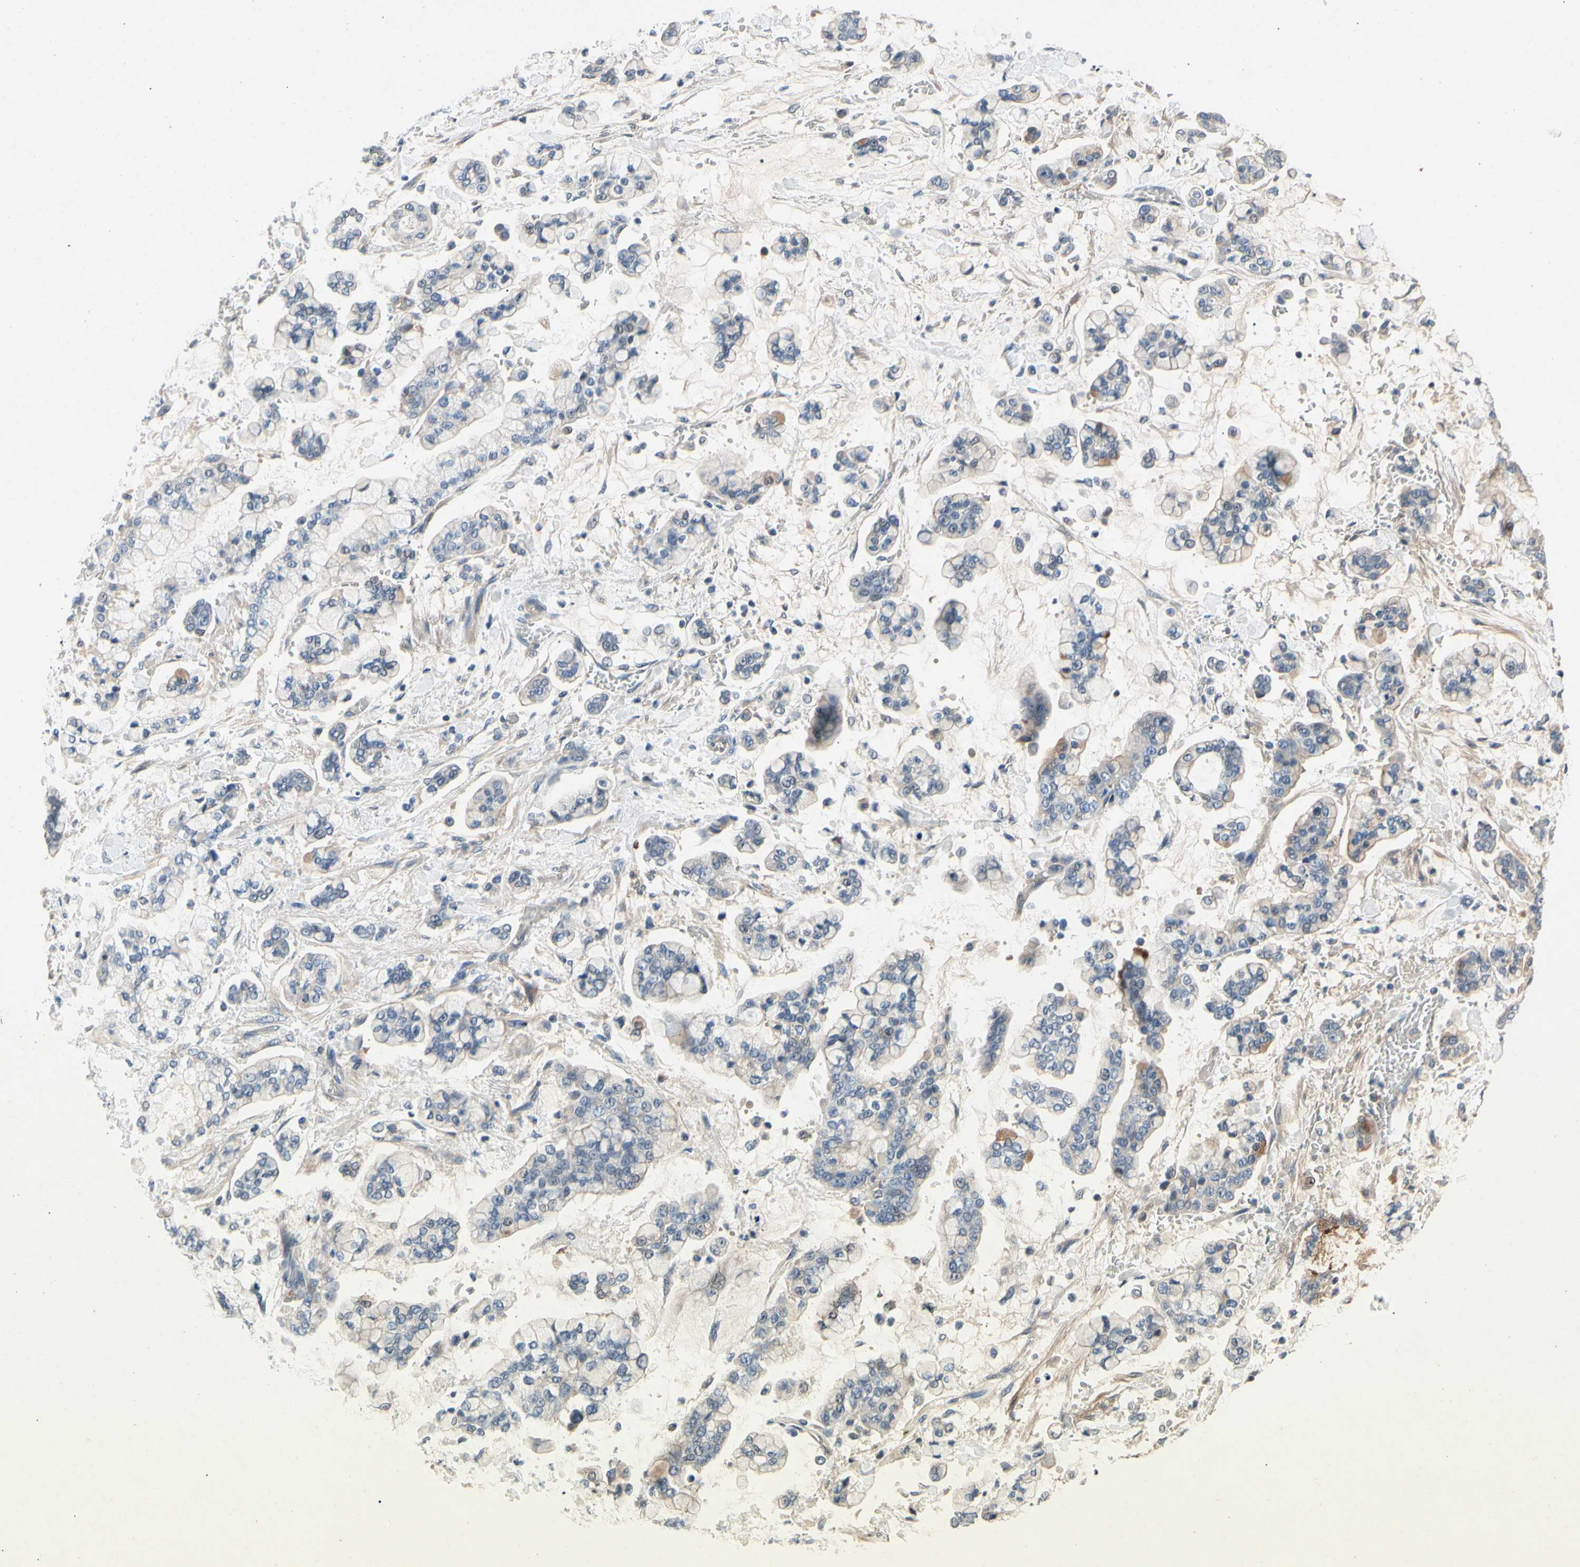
{"staining": {"intensity": "negative", "quantity": "none", "location": "none"}, "tissue": "stomach cancer", "cell_type": "Tumor cells", "image_type": "cancer", "snomed": [{"axis": "morphology", "description": "Normal tissue, NOS"}, {"axis": "morphology", "description": "Adenocarcinoma, NOS"}, {"axis": "topography", "description": "Stomach, upper"}, {"axis": "topography", "description": "Stomach"}], "caption": "An immunohistochemistry histopathology image of stomach adenocarcinoma is shown. There is no staining in tumor cells of stomach adenocarcinoma. (Stains: DAB immunohistochemistry (IHC) with hematoxylin counter stain, Microscopy: brightfield microscopy at high magnification).", "gene": "ALPL", "patient": {"sex": "male", "age": 76}}